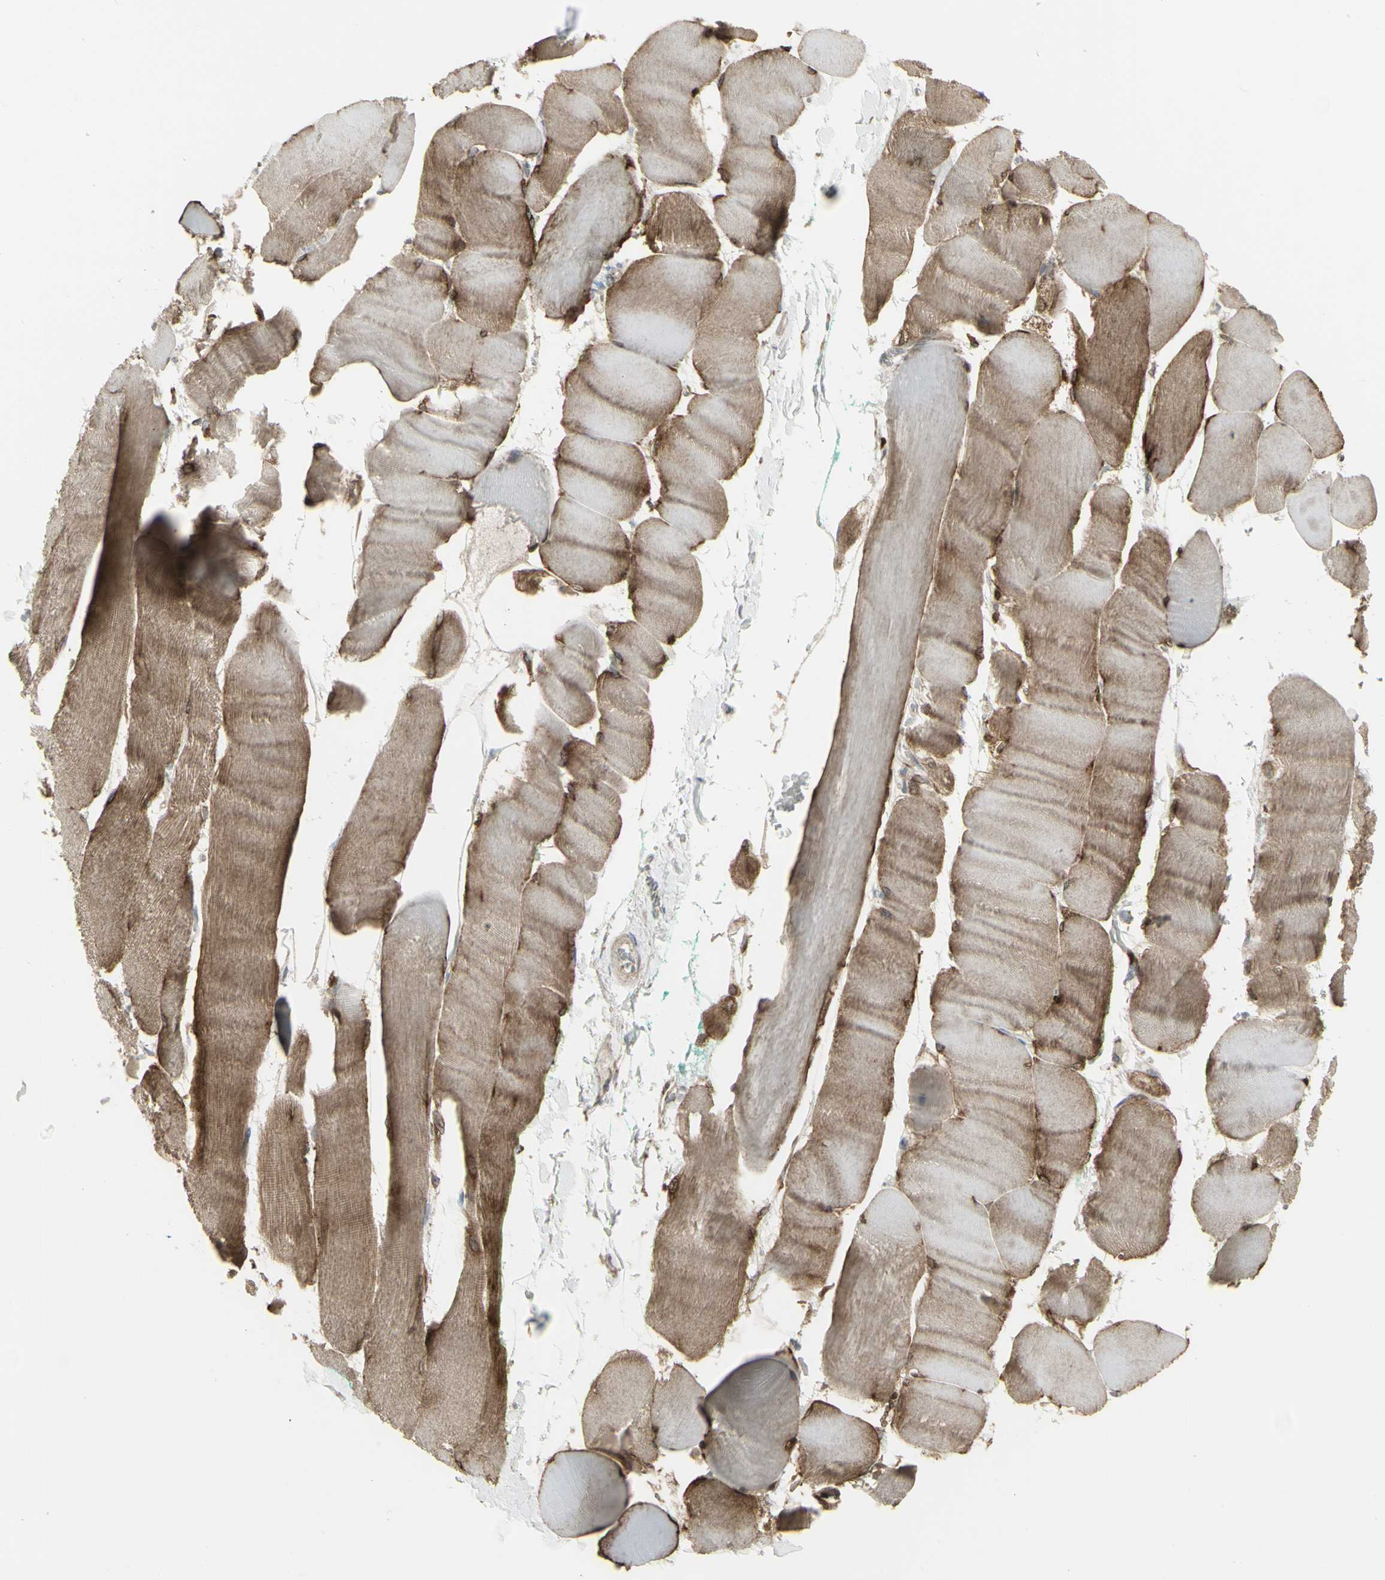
{"staining": {"intensity": "moderate", "quantity": ">75%", "location": "cytoplasmic/membranous"}, "tissue": "skeletal muscle", "cell_type": "Myocytes", "image_type": "normal", "snomed": [{"axis": "morphology", "description": "Normal tissue, NOS"}, {"axis": "morphology", "description": "Squamous cell carcinoma, NOS"}, {"axis": "topography", "description": "Skeletal muscle"}], "caption": "Immunohistochemistry (IHC) photomicrograph of unremarkable human skeletal muscle stained for a protein (brown), which demonstrates medium levels of moderate cytoplasmic/membranous staining in about >75% of myocytes.", "gene": "FKBP3", "patient": {"sex": "male", "age": 51}}